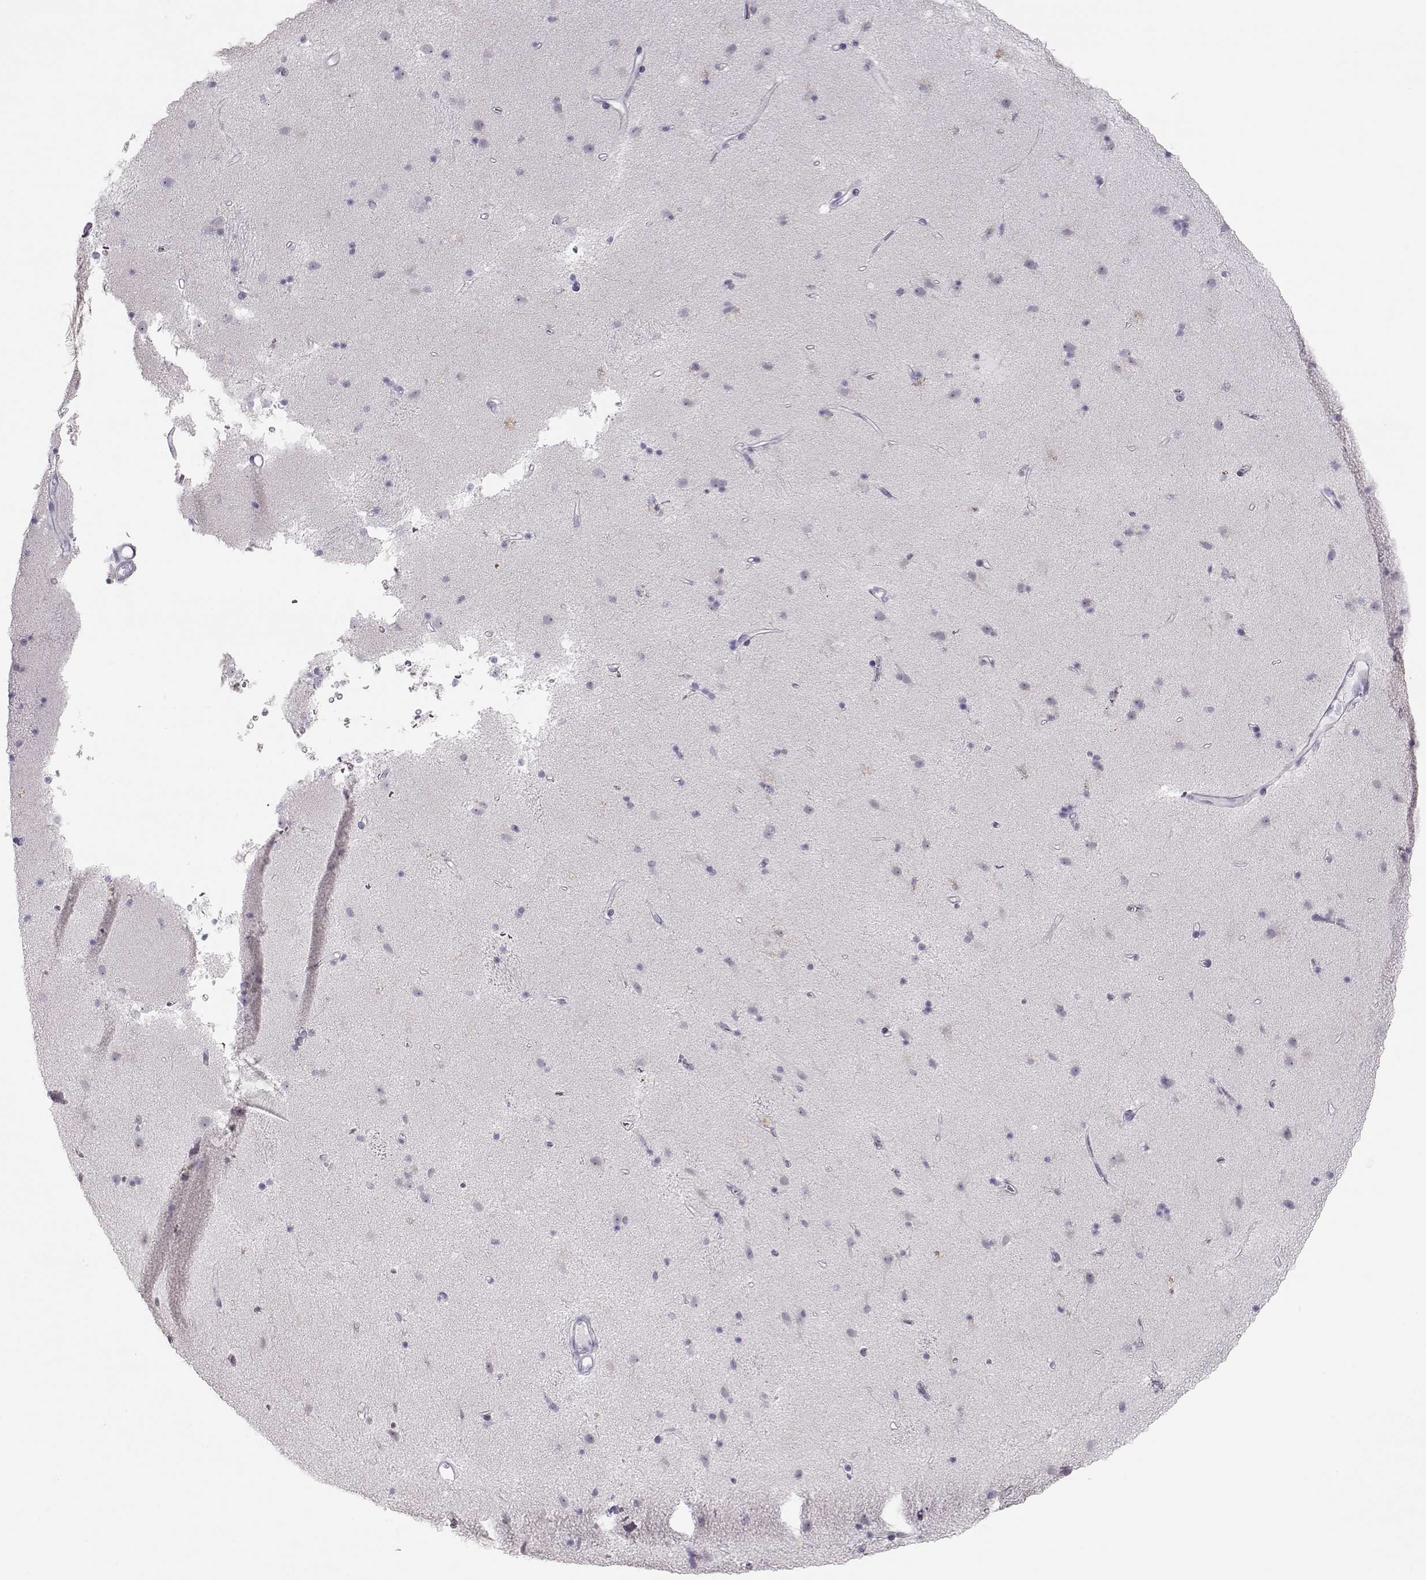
{"staining": {"intensity": "negative", "quantity": "none", "location": "none"}, "tissue": "caudate", "cell_type": "Glial cells", "image_type": "normal", "snomed": [{"axis": "morphology", "description": "Normal tissue, NOS"}, {"axis": "topography", "description": "Lateral ventricle wall"}], "caption": "DAB immunohistochemical staining of unremarkable caudate demonstrates no significant positivity in glial cells. Nuclei are stained in blue.", "gene": "IMPG1", "patient": {"sex": "female", "age": 71}}